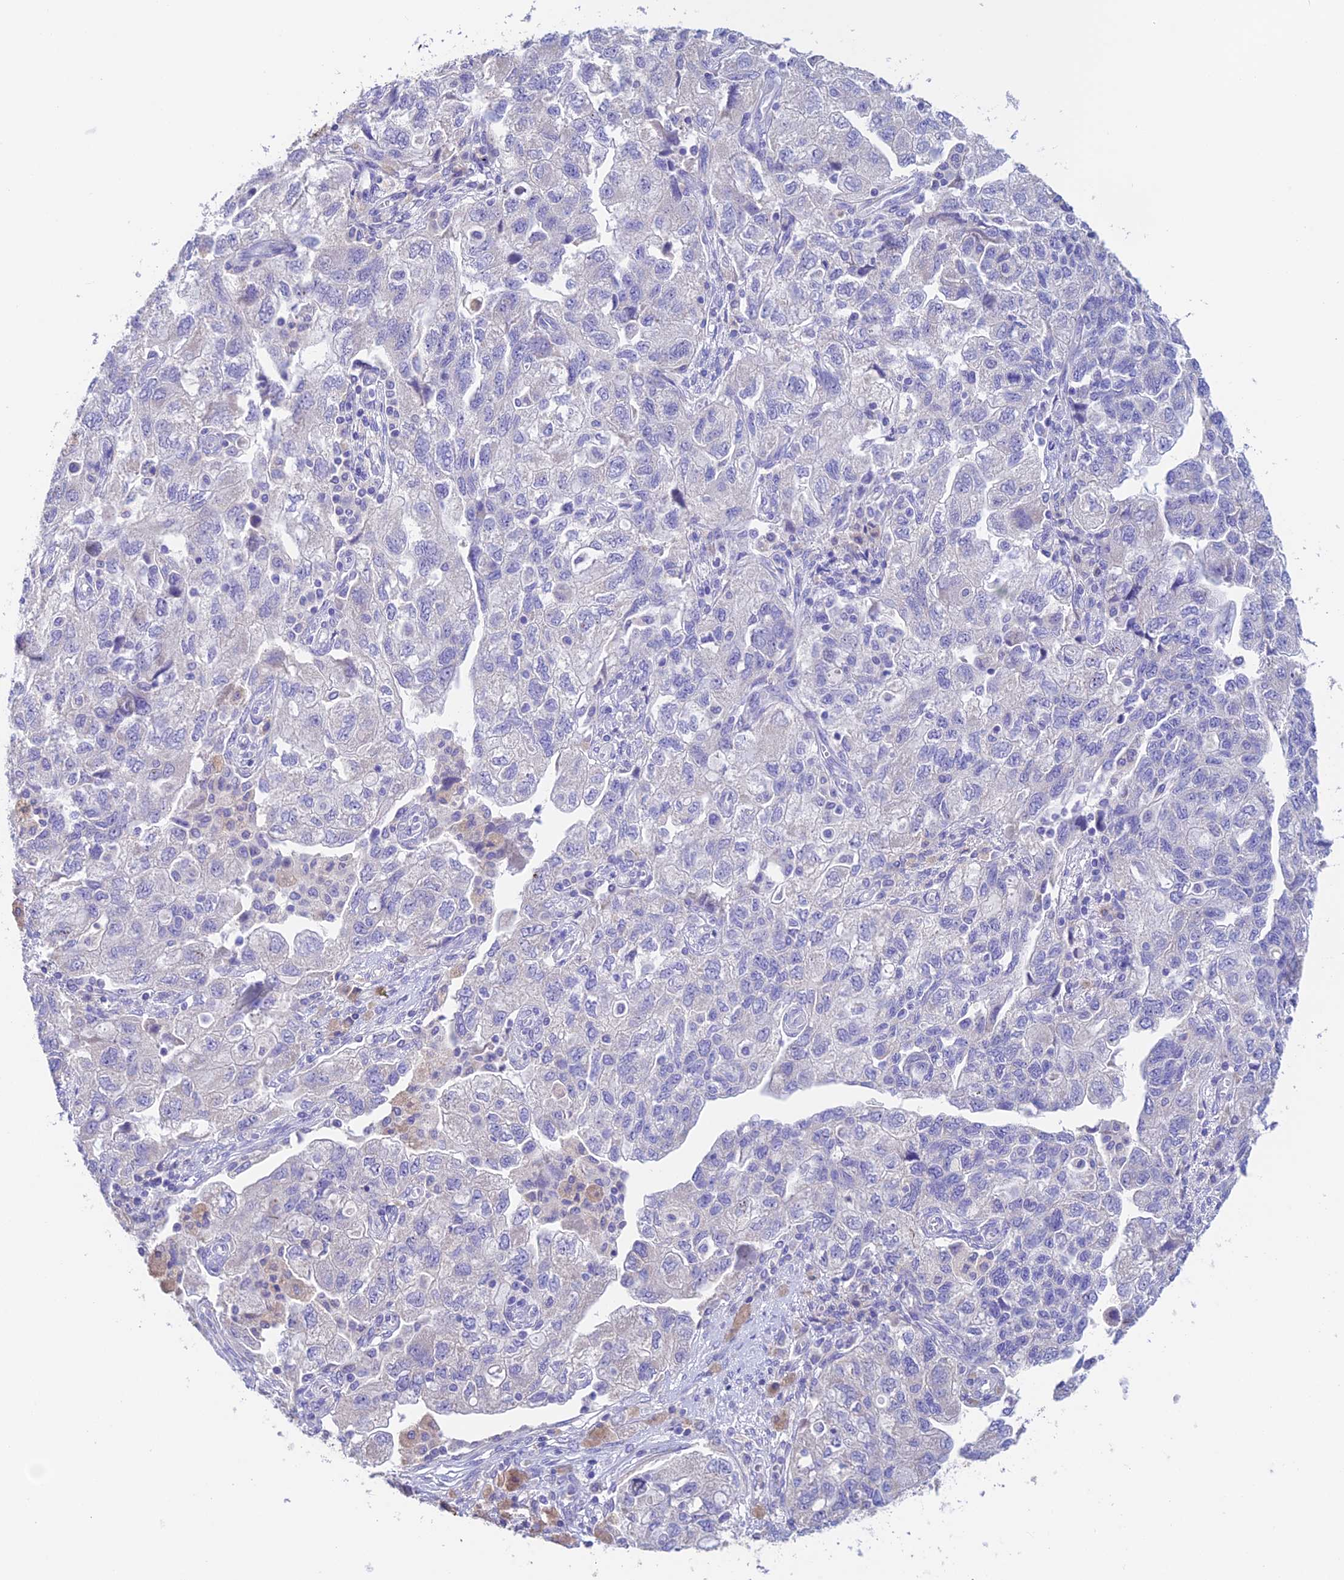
{"staining": {"intensity": "negative", "quantity": "none", "location": "none"}, "tissue": "ovarian cancer", "cell_type": "Tumor cells", "image_type": "cancer", "snomed": [{"axis": "morphology", "description": "Carcinoma, NOS"}, {"axis": "morphology", "description": "Cystadenocarcinoma, serous, NOS"}, {"axis": "topography", "description": "Ovary"}], "caption": "Ovarian cancer (serous cystadenocarcinoma) was stained to show a protein in brown. There is no significant positivity in tumor cells.", "gene": "EMC3", "patient": {"sex": "female", "age": 69}}